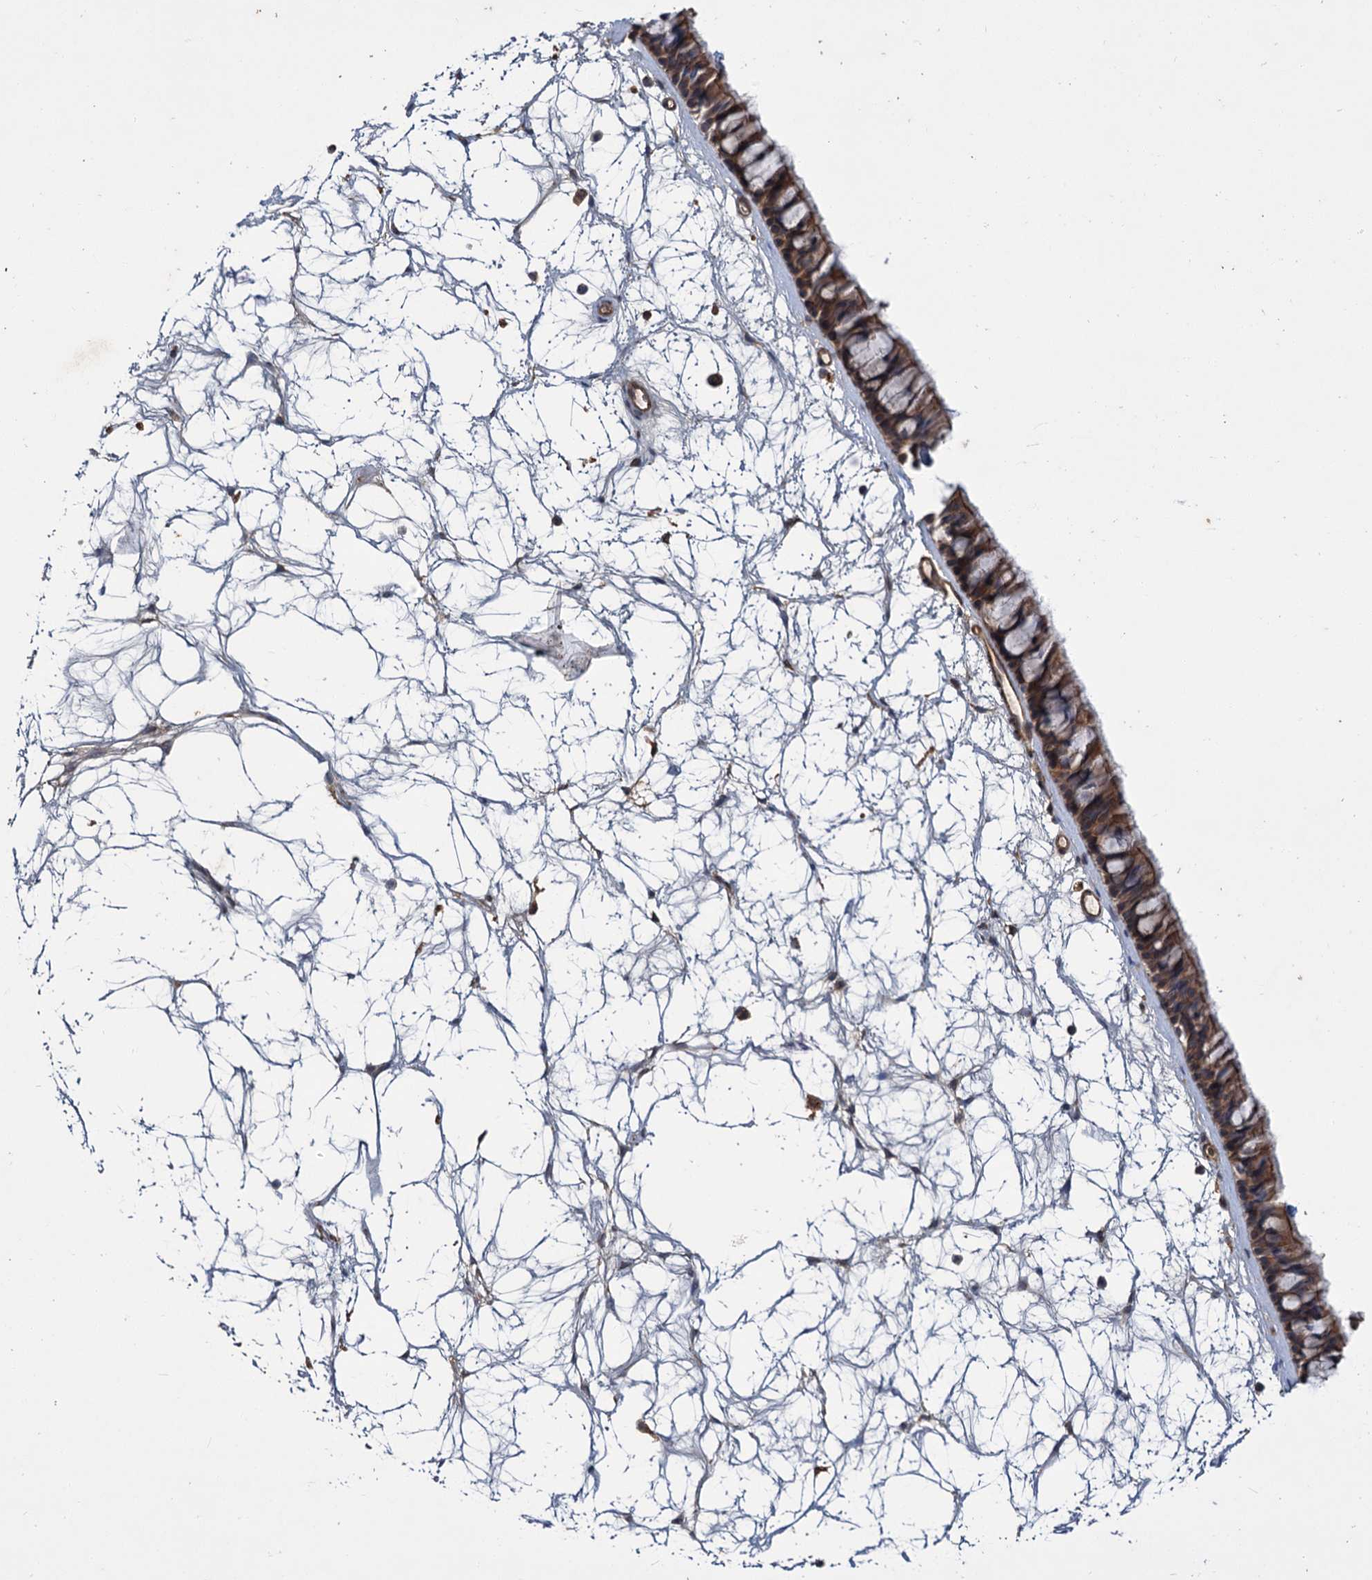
{"staining": {"intensity": "moderate", "quantity": ">75%", "location": "cytoplasmic/membranous"}, "tissue": "nasopharynx", "cell_type": "Respiratory epithelial cells", "image_type": "normal", "snomed": [{"axis": "morphology", "description": "Normal tissue, NOS"}, {"axis": "topography", "description": "Nasopharynx"}], "caption": "Normal nasopharynx was stained to show a protein in brown. There is medium levels of moderate cytoplasmic/membranous positivity in approximately >75% of respiratory epithelial cells.", "gene": "PKN2", "patient": {"sex": "male", "age": 64}}